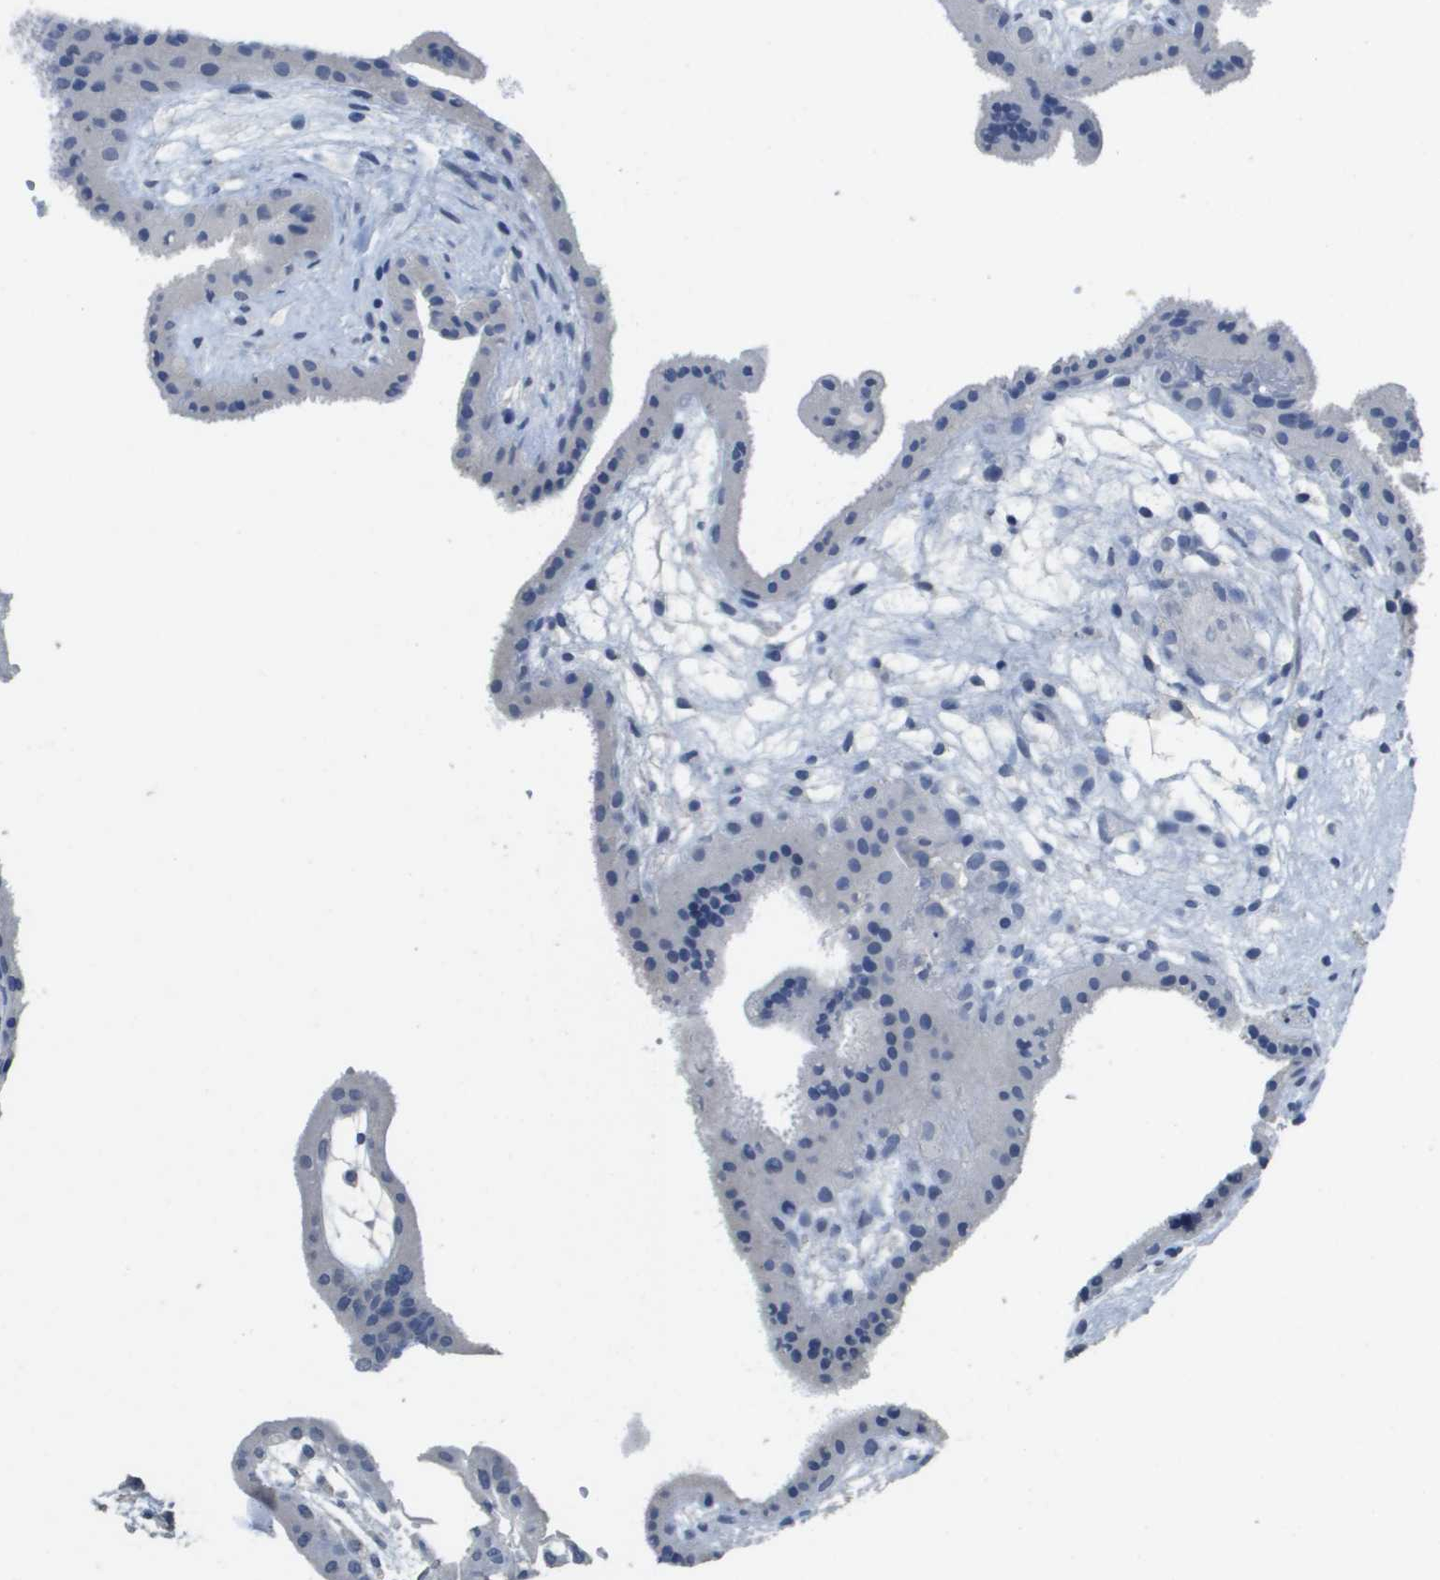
{"staining": {"intensity": "negative", "quantity": "none", "location": "none"}, "tissue": "fallopian tube", "cell_type": "Glandular cells", "image_type": "normal", "snomed": [{"axis": "morphology", "description": "Normal tissue, NOS"}, {"axis": "topography", "description": "Fallopian tube"}, {"axis": "topography", "description": "Placenta"}], "caption": "Glandular cells show no significant positivity in benign fallopian tube. (Brightfield microscopy of DAB (3,3'-diaminobenzidine) immunohistochemistry at high magnification).", "gene": "MT3", "patient": {"sex": "female", "age": 34}}